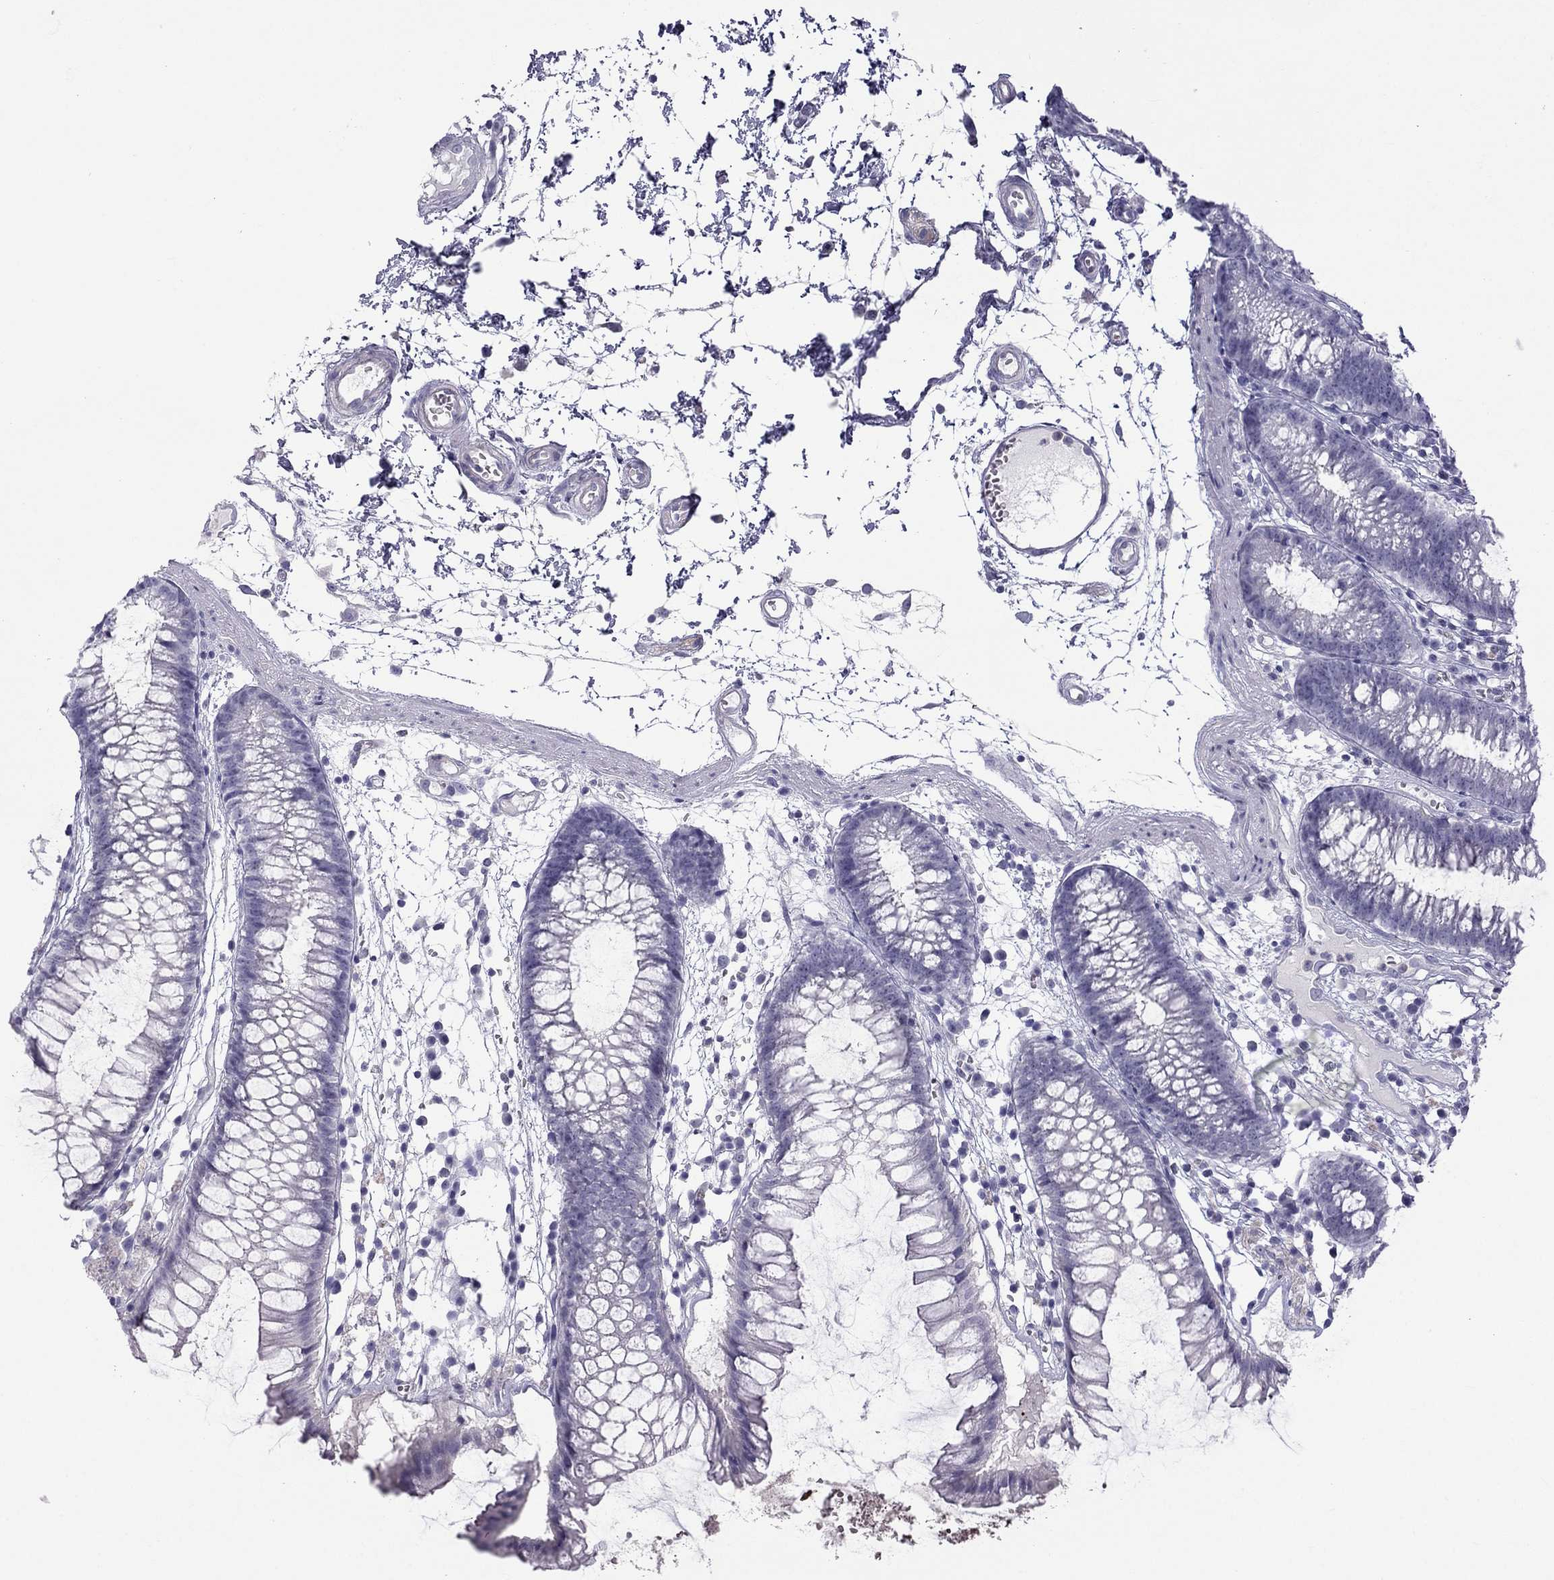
{"staining": {"intensity": "negative", "quantity": "none", "location": "none"}, "tissue": "colon", "cell_type": "Endothelial cells", "image_type": "normal", "snomed": [{"axis": "morphology", "description": "Normal tissue, NOS"}, {"axis": "morphology", "description": "Adenocarcinoma, NOS"}, {"axis": "topography", "description": "Colon"}], "caption": "DAB immunohistochemical staining of benign human colon shows no significant staining in endothelial cells.", "gene": "ERC2", "patient": {"sex": "male", "age": 65}}